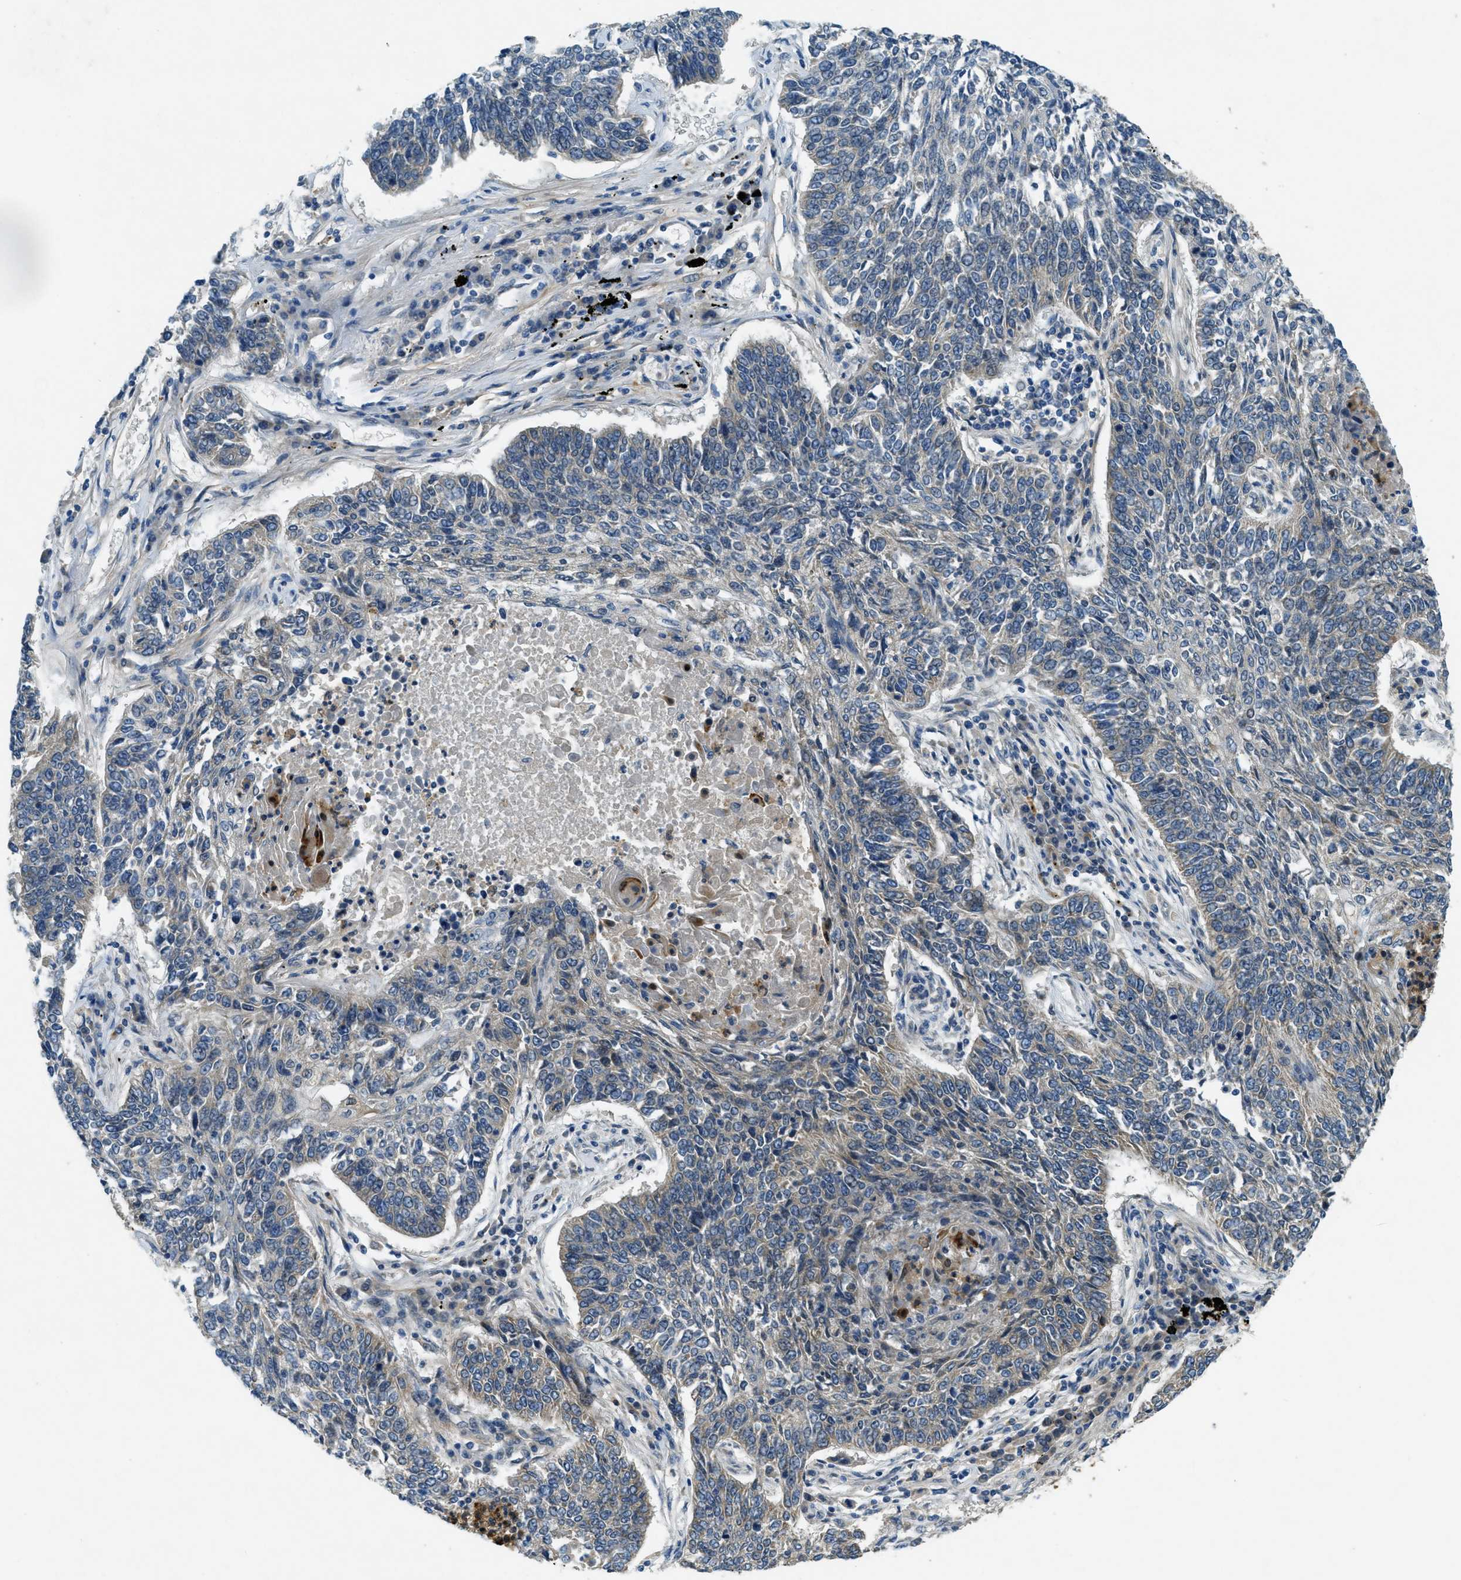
{"staining": {"intensity": "weak", "quantity": "25%-75%", "location": "cytoplasmic/membranous"}, "tissue": "lung cancer", "cell_type": "Tumor cells", "image_type": "cancer", "snomed": [{"axis": "morphology", "description": "Normal tissue, NOS"}, {"axis": "morphology", "description": "Squamous cell carcinoma, NOS"}, {"axis": "topography", "description": "Cartilage tissue"}, {"axis": "topography", "description": "Bronchus"}, {"axis": "topography", "description": "Lung"}], "caption": "Approximately 25%-75% of tumor cells in human lung cancer (squamous cell carcinoma) reveal weak cytoplasmic/membranous protein positivity as visualized by brown immunohistochemical staining.", "gene": "SNX14", "patient": {"sex": "female", "age": 49}}